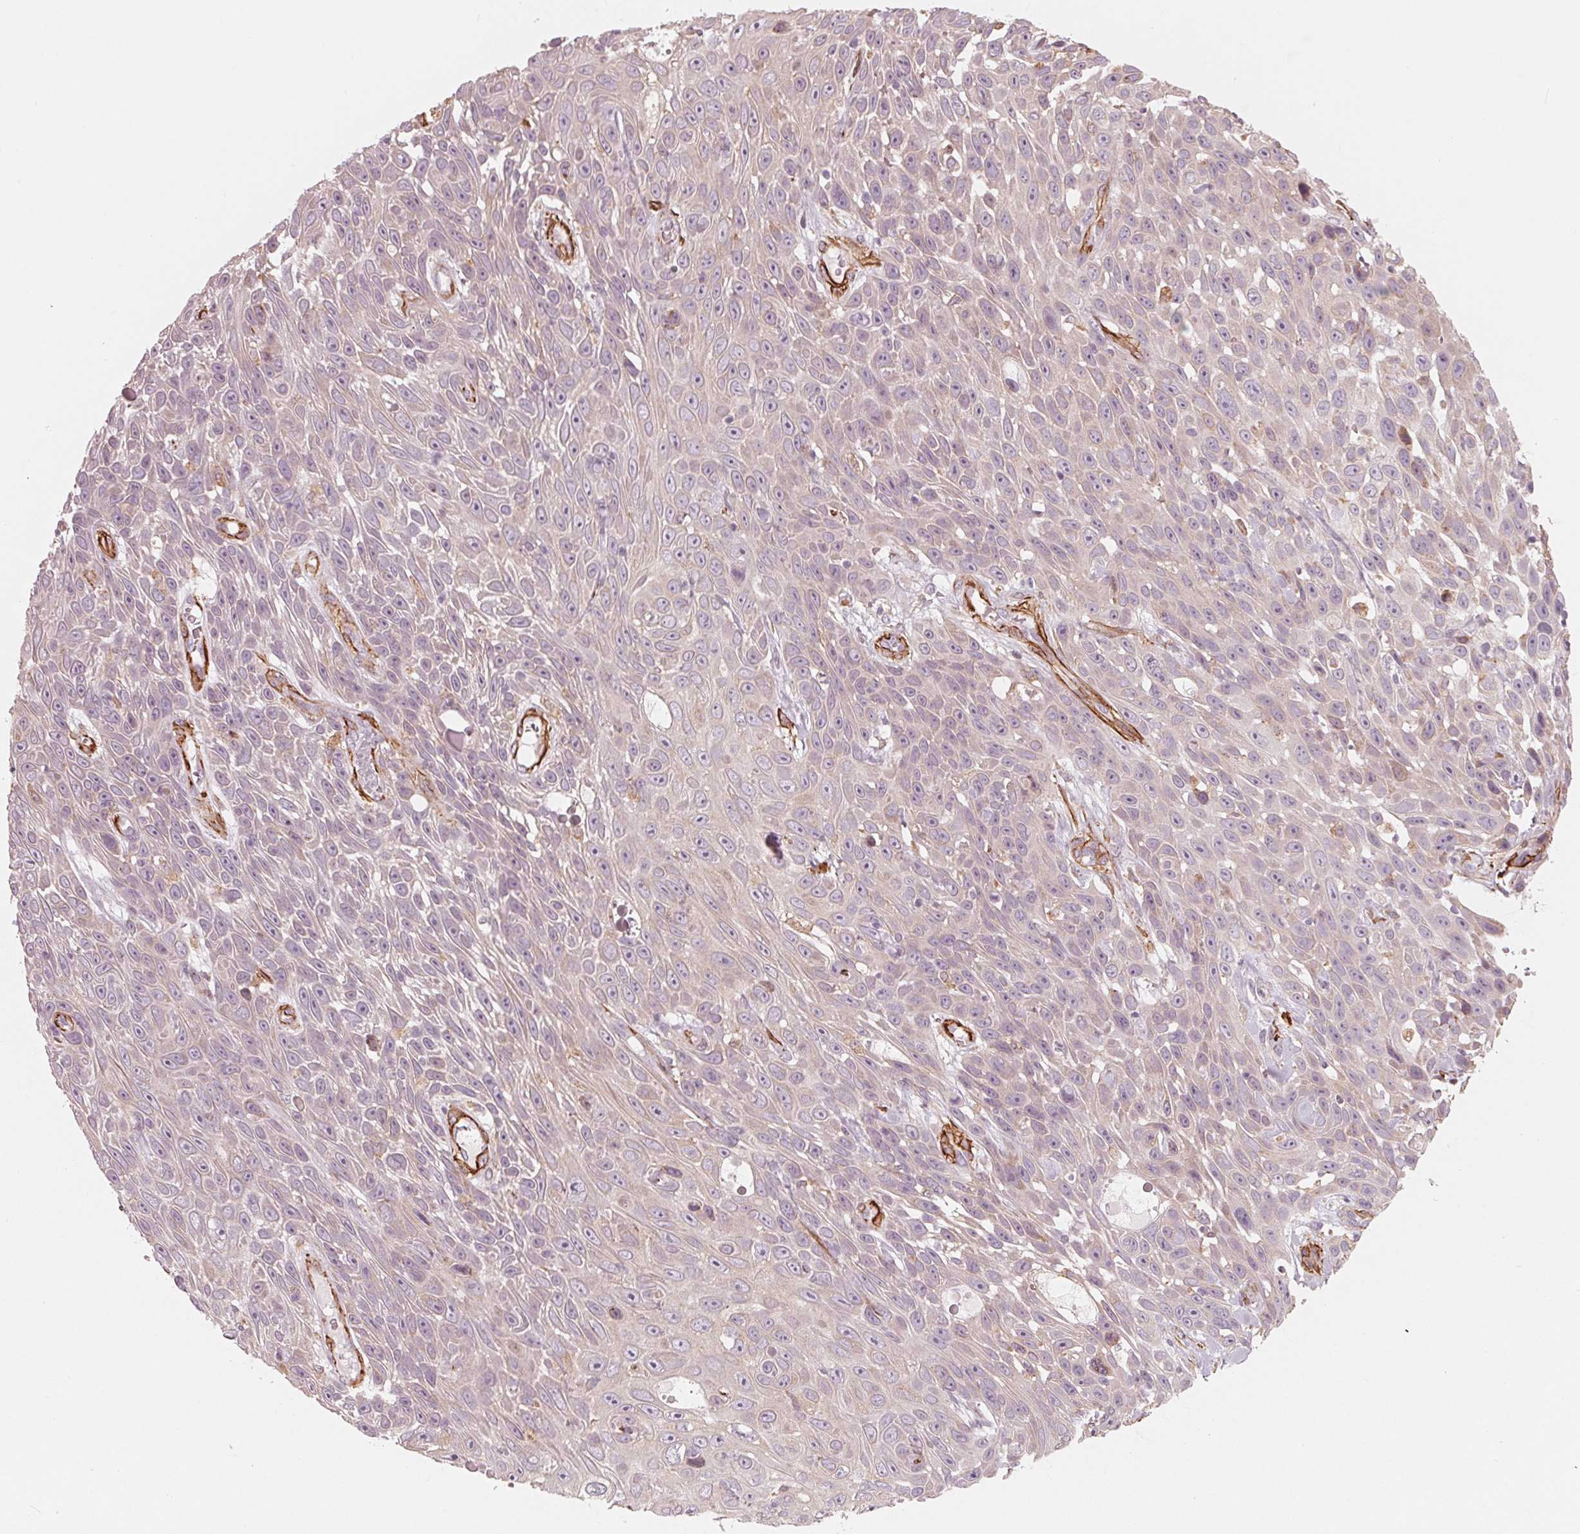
{"staining": {"intensity": "negative", "quantity": "none", "location": "none"}, "tissue": "skin cancer", "cell_type": "Tumor cells", "image_type": "cancer", "snomed": [{"axis": "morphology", "description": "Squamous cell carcinoma, NOS"}, {"axis": "topography", "description": "Skin"}], "caption": "Tumor cells show no significant expression in skin cancer.", "gene": "MIER3", "patient": {"sex": "male", "age": 82}}